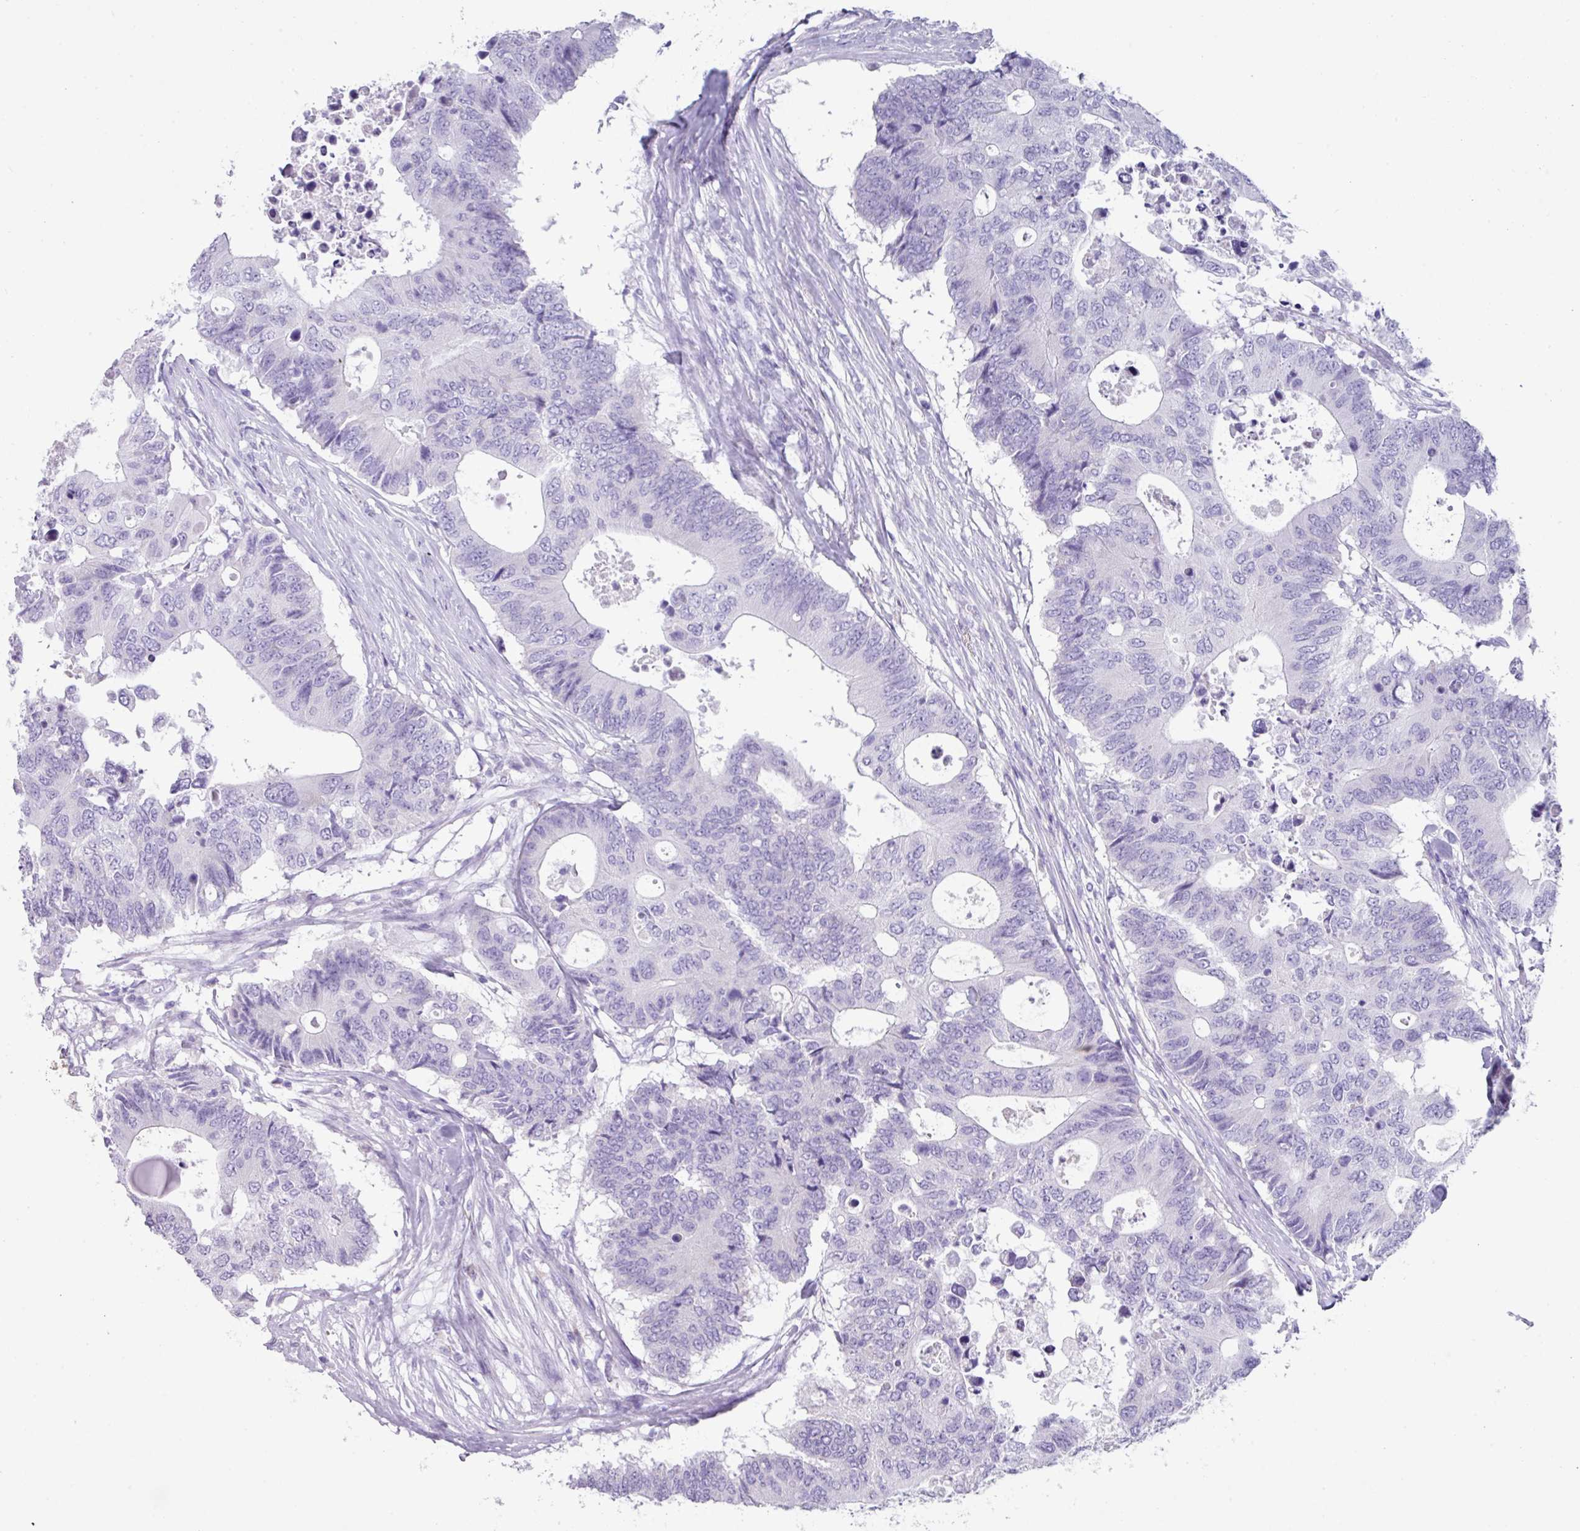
{"staining": {"intensity": "negative", "quantity": "none", "location": "none"}, "tissue": "colorectal cancer", "cell_type": "Tumor cells", "image_type": "cancer", "snomed": [{"axis": "morphology", "description": "Adenocarcinoma, NOS"}, {"axis": "topography", "description": "Colon"}], "caption": "A micrograph of human colorectal adenocarcinoma is negative for staining in tumor cells. Brightfield microscopy of IHC stained with DAB (3,3'-diaminobenzidine) (brown) and hematoxylin (blue), captured at high magnification.", "gene": "NCCRP1", "patient": {"sex": "male", "age": 71}}